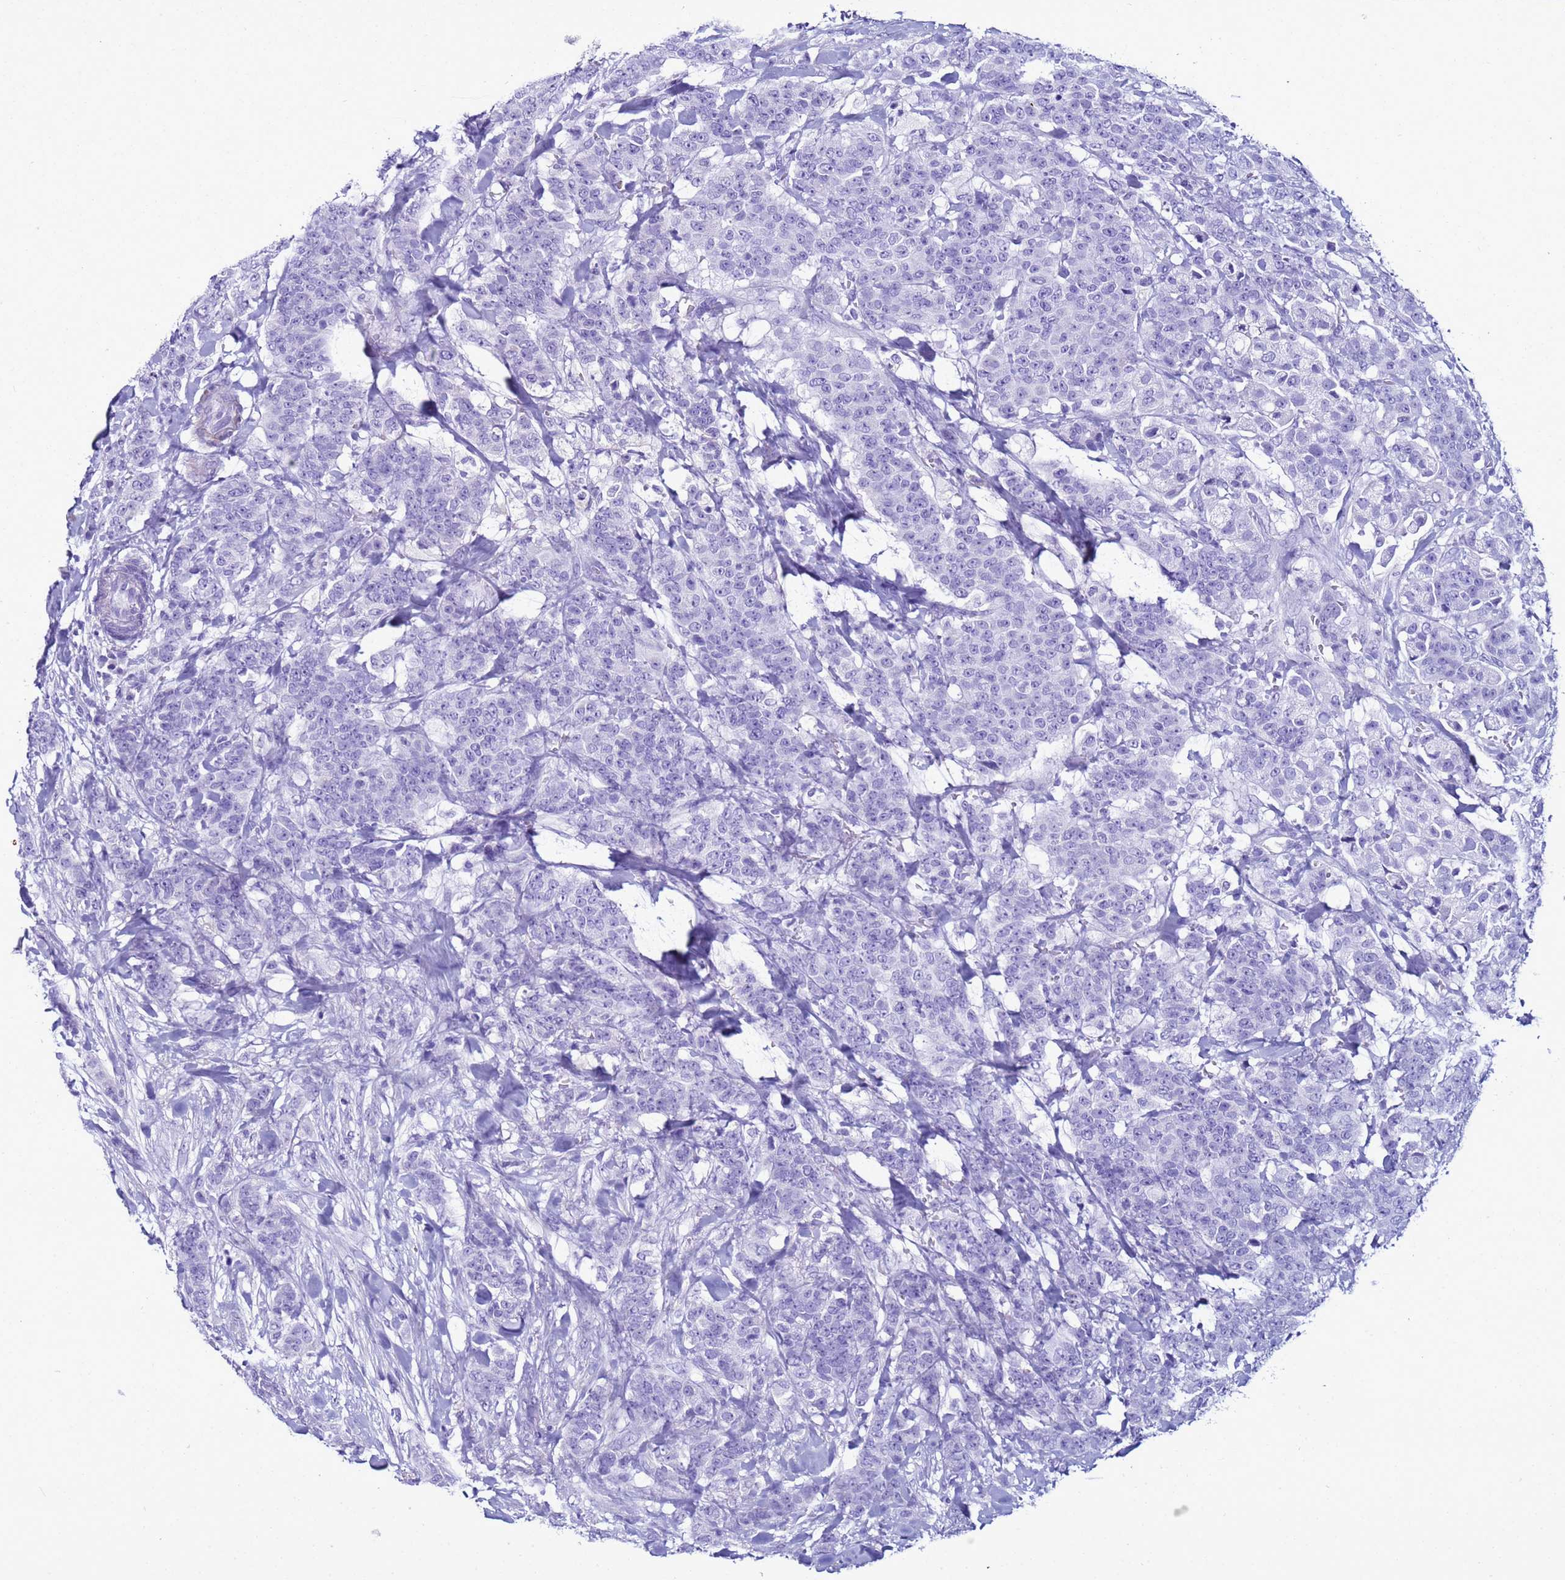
{"staining": {"intensity": "negative", "quantity": "none", "location": "none"}, "tissue": "breast cancer", "cell_type": "Tumor cells", "image_type": "cancer", "snomed": [{"axis": "morphology", "description": "Duct carcinoma"}, {"axis": "topography", "description": "Breast"}], "caption": "IHC image of human breast intraductal carcinoma stained for a protein (brown), which exhibits no positivity in tumor cells. (DAB (3,3'-diaminobenzidine) immunohistochemistry (IHC), high magnification).", "gene": "LCMT1", "patient": {"sex": "female", "age": 40}}